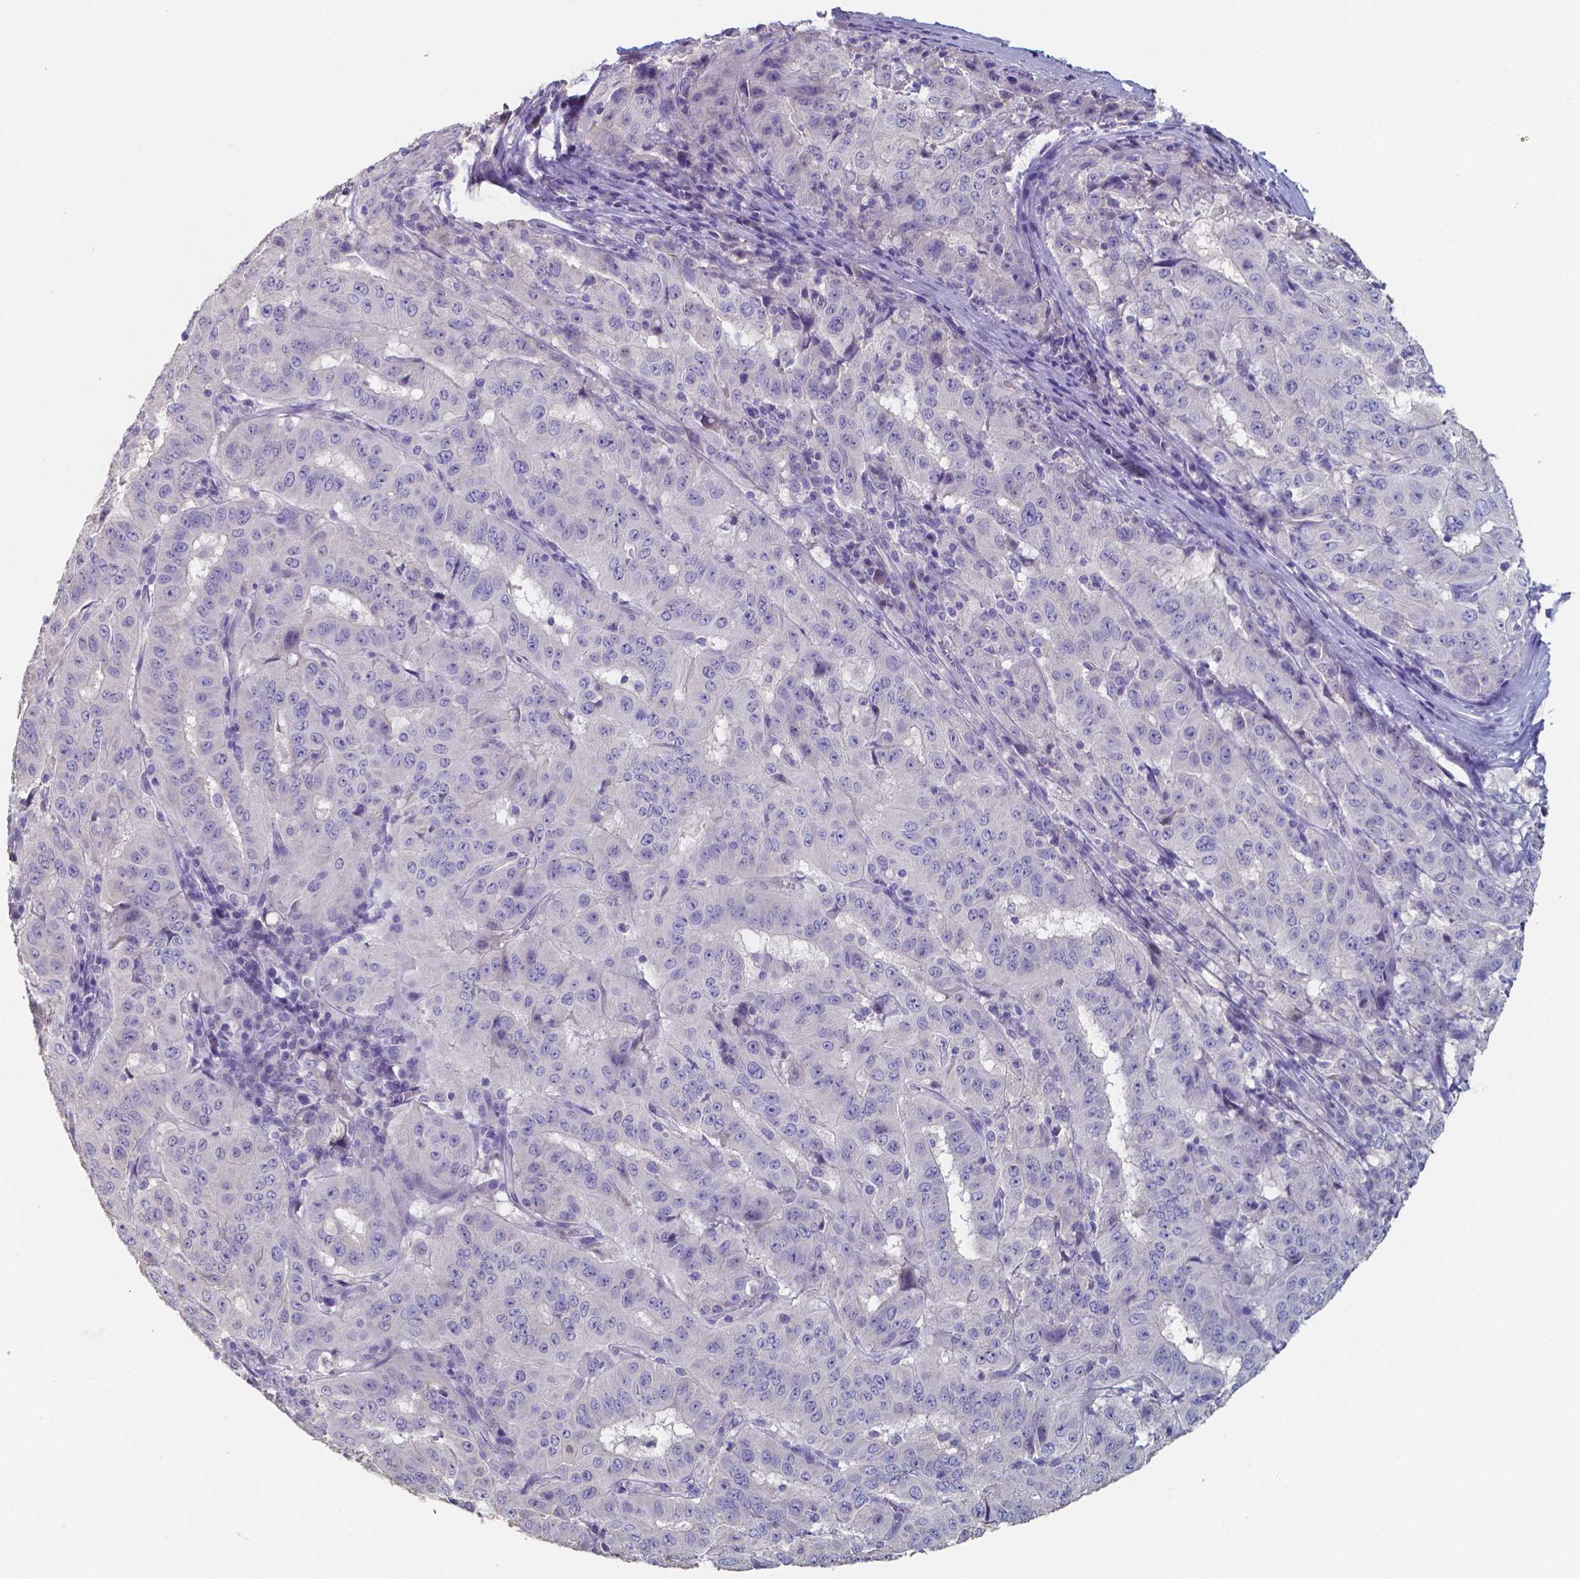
{"staining": {"intensity": "negative", "quantity": "none", "location": "none"}, "tissue": "pancreatic cancer", "cell_type": "Tumor cells", "image_type": "cancer", "snomed": [{"axis": "morphology", "description": "Adenocarcinoma, NOS"}, {"axis": "topography", "description": "Pancreas"}], "caption": "DAB immunohistochemical staining of pancreatic cancer shows no significant positivity in tumor cells.", "gene": "FOXJ1", "patient": {"sex": "male", "age": 63}}